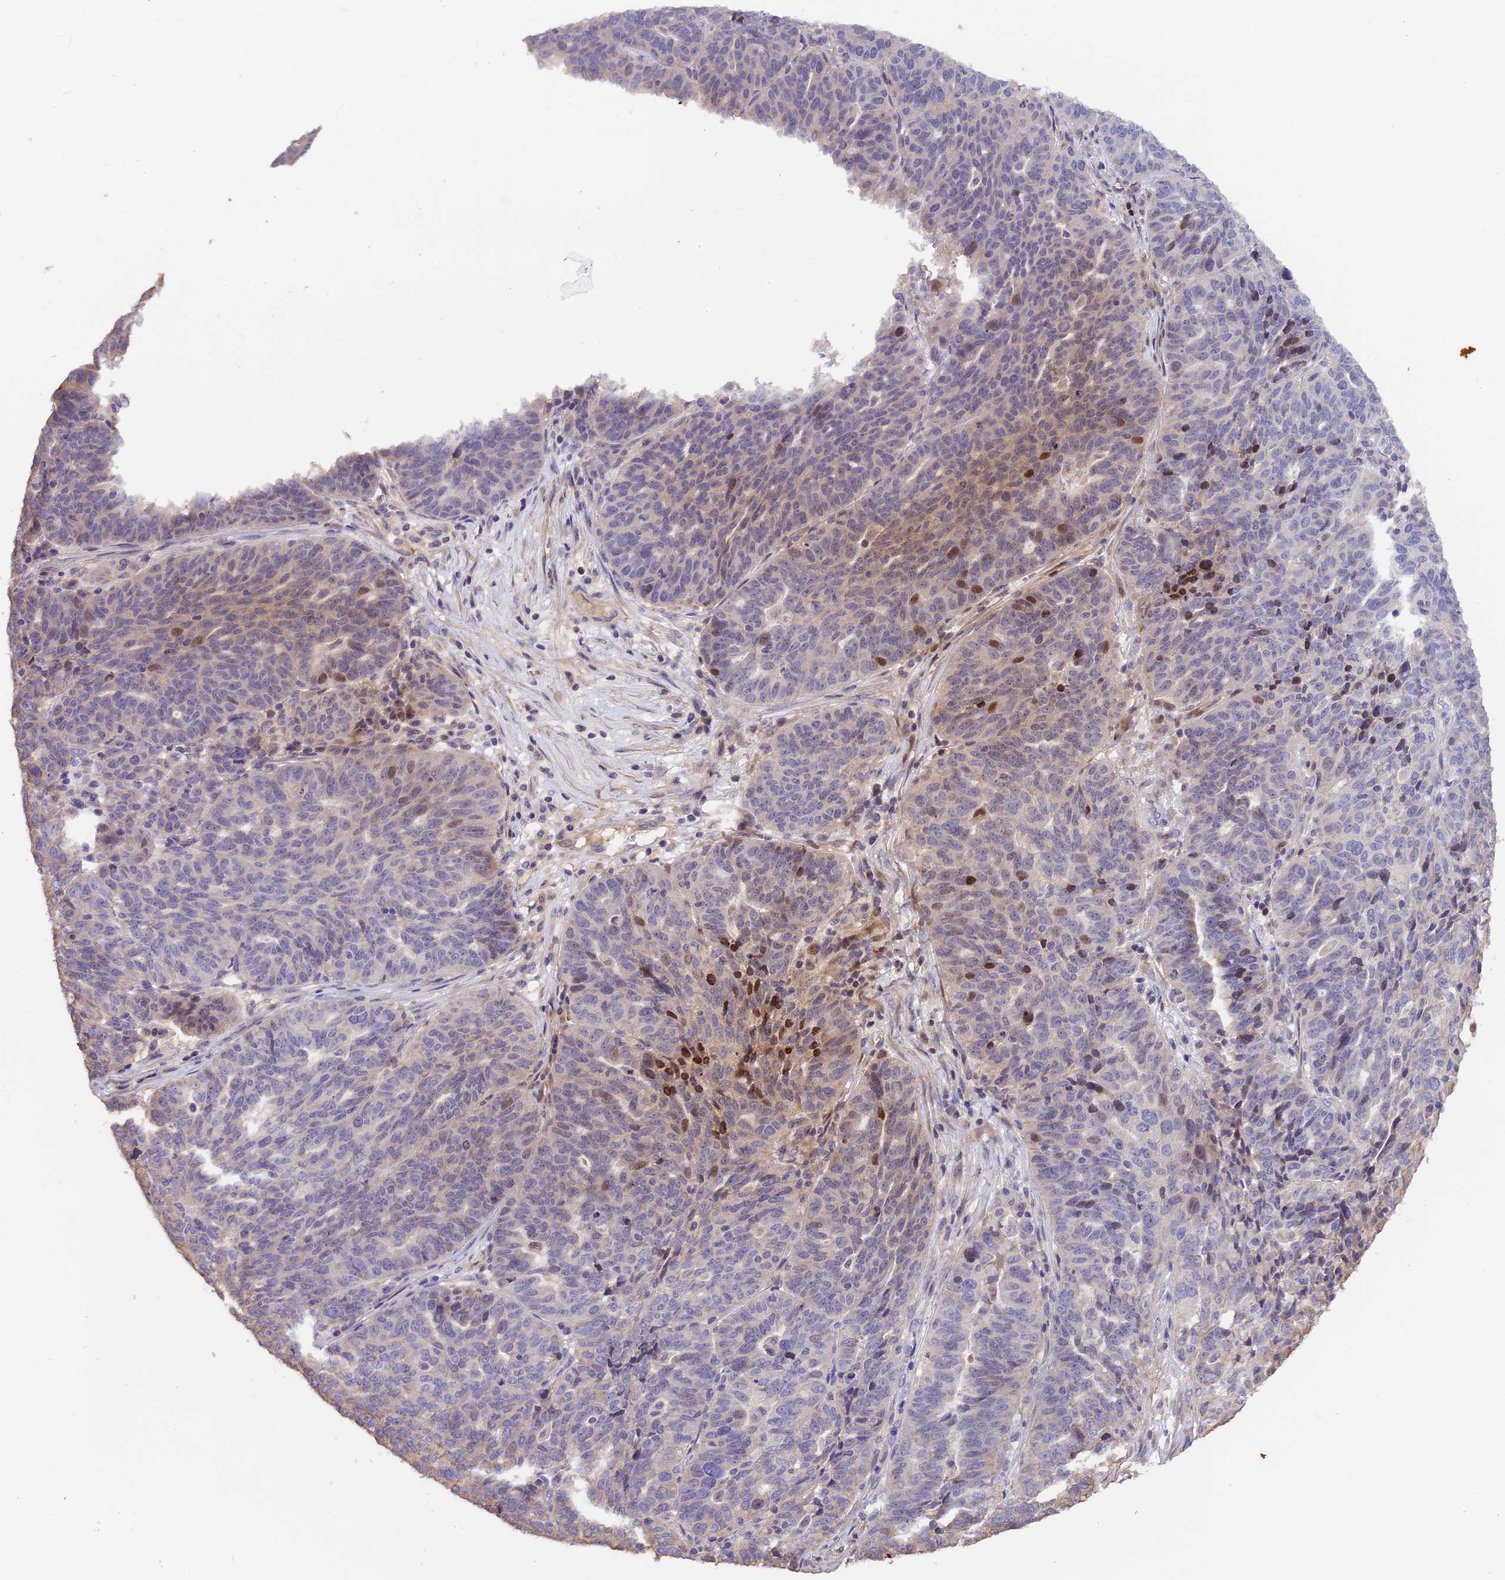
{"staining": {"intensity": "moderate", "quantity": "<25%", "location": "nuclear"}, "tissue": "ovarian cancer", "cell_type": "Tumor cells", "image_type": "cancer", "snomed": [{"axis": "morphology", "description": "Cystadenocarcinoma, serous, NOS"}, {"axis": "topography", "description": "Ovary"}], "caption": "Immunohistochemistry (DAB (3,3'-diaminobenzidine)) staining of human ovarian serous cystadenocarcinoma displays moderate nuclear protein expression in approximately <25% of tumor cells.", "gene": "ARHGAP17", "patient": {"sex": "female", "age": 59}}